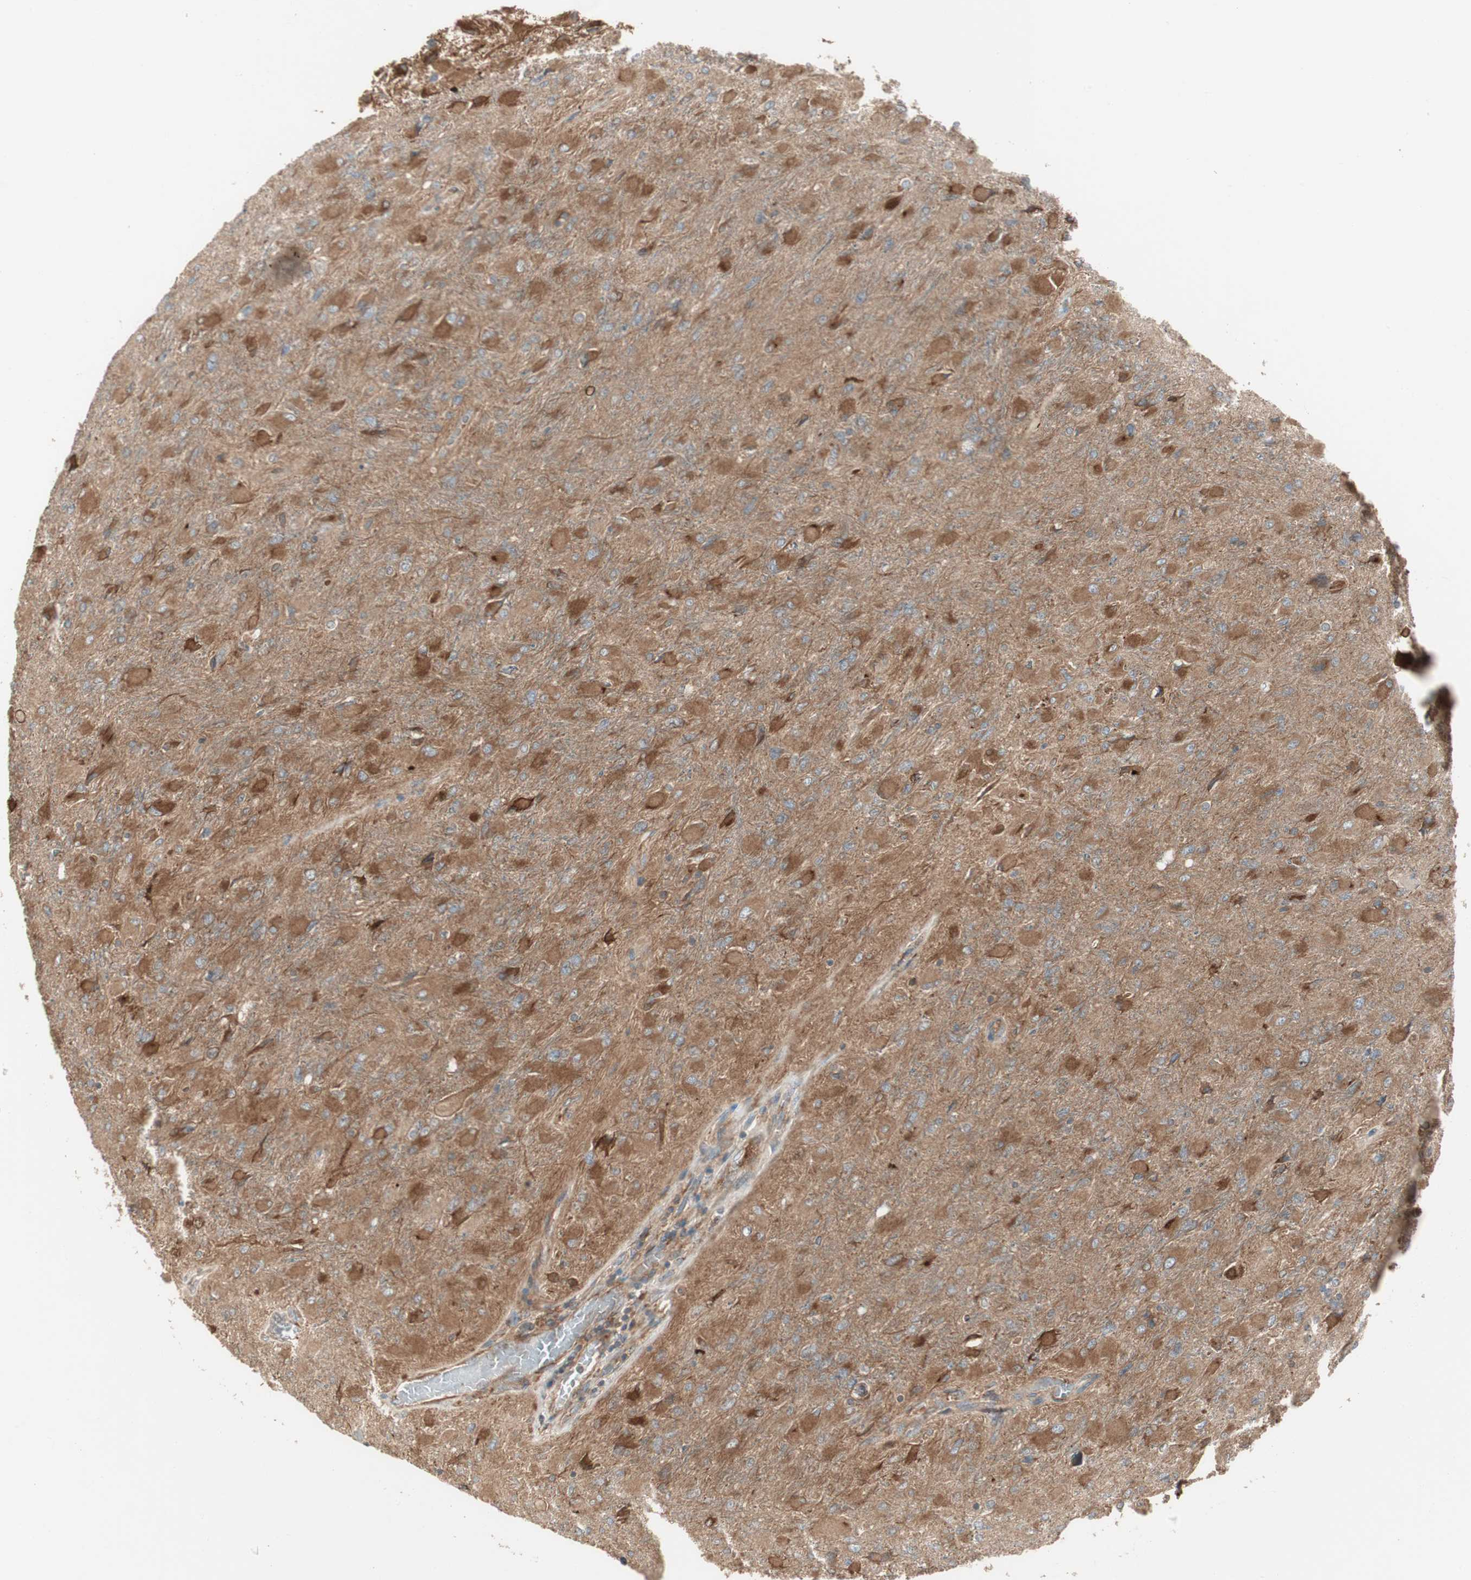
{"staining": {"intensity": "moderate", "quantity": ">75%", "location": "cytoplasmic/membranous"}, "tissue": "glioma", "cell_type": "Tumor cells", "image_type": "cancer", "snomed": [{"axis": "morphology", "description": "Glioma, malignant, High grade"}, {"axis": "topography", "description": "Cerebral cortex"}], "caption": "Tumor cells display medium levels of moderate cytoplasmic/membranous positivity in approximately >75% of cells in glioma.", "gene": "PRKG1", "patient": {"sex": "female", "age": 36}}